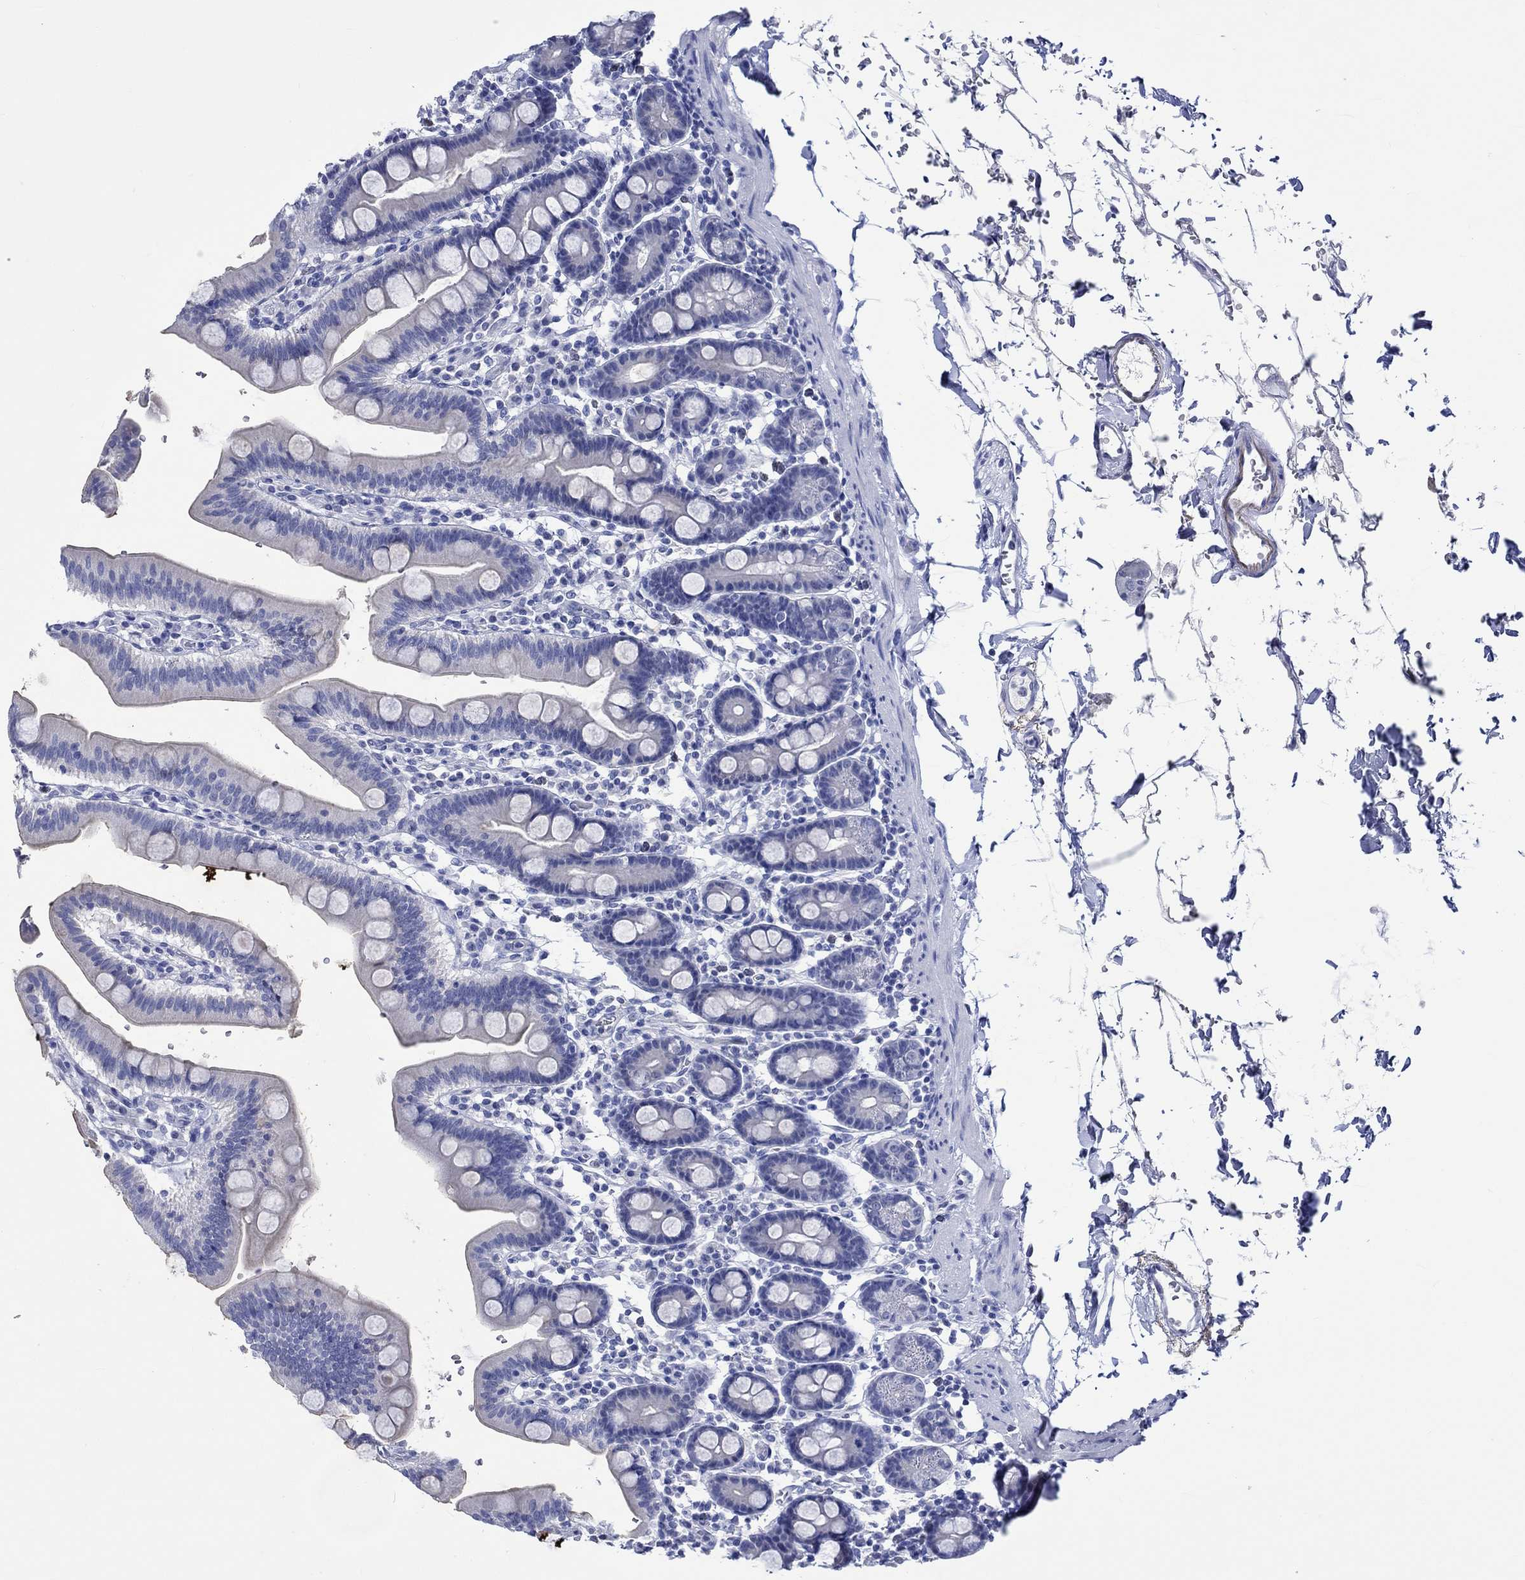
{"staining": {"intensity": "negative", "quantity": "none", "location": "none"}, "tissue": "duodenum", "cell_type": "Glandular cells", "image_type": "normal", "snomed": [{"axis": "morphology", "description": "Normal tissue, NOS"}, {"axis": "topography", "description": "Duodenum"}], "caption": "This is an immunohistochemistry micrograph of benign human duodenum. There is no staining in glandular cells.", "gene": "KLHL35", "patient": {"sex": "male", "age": 59}}